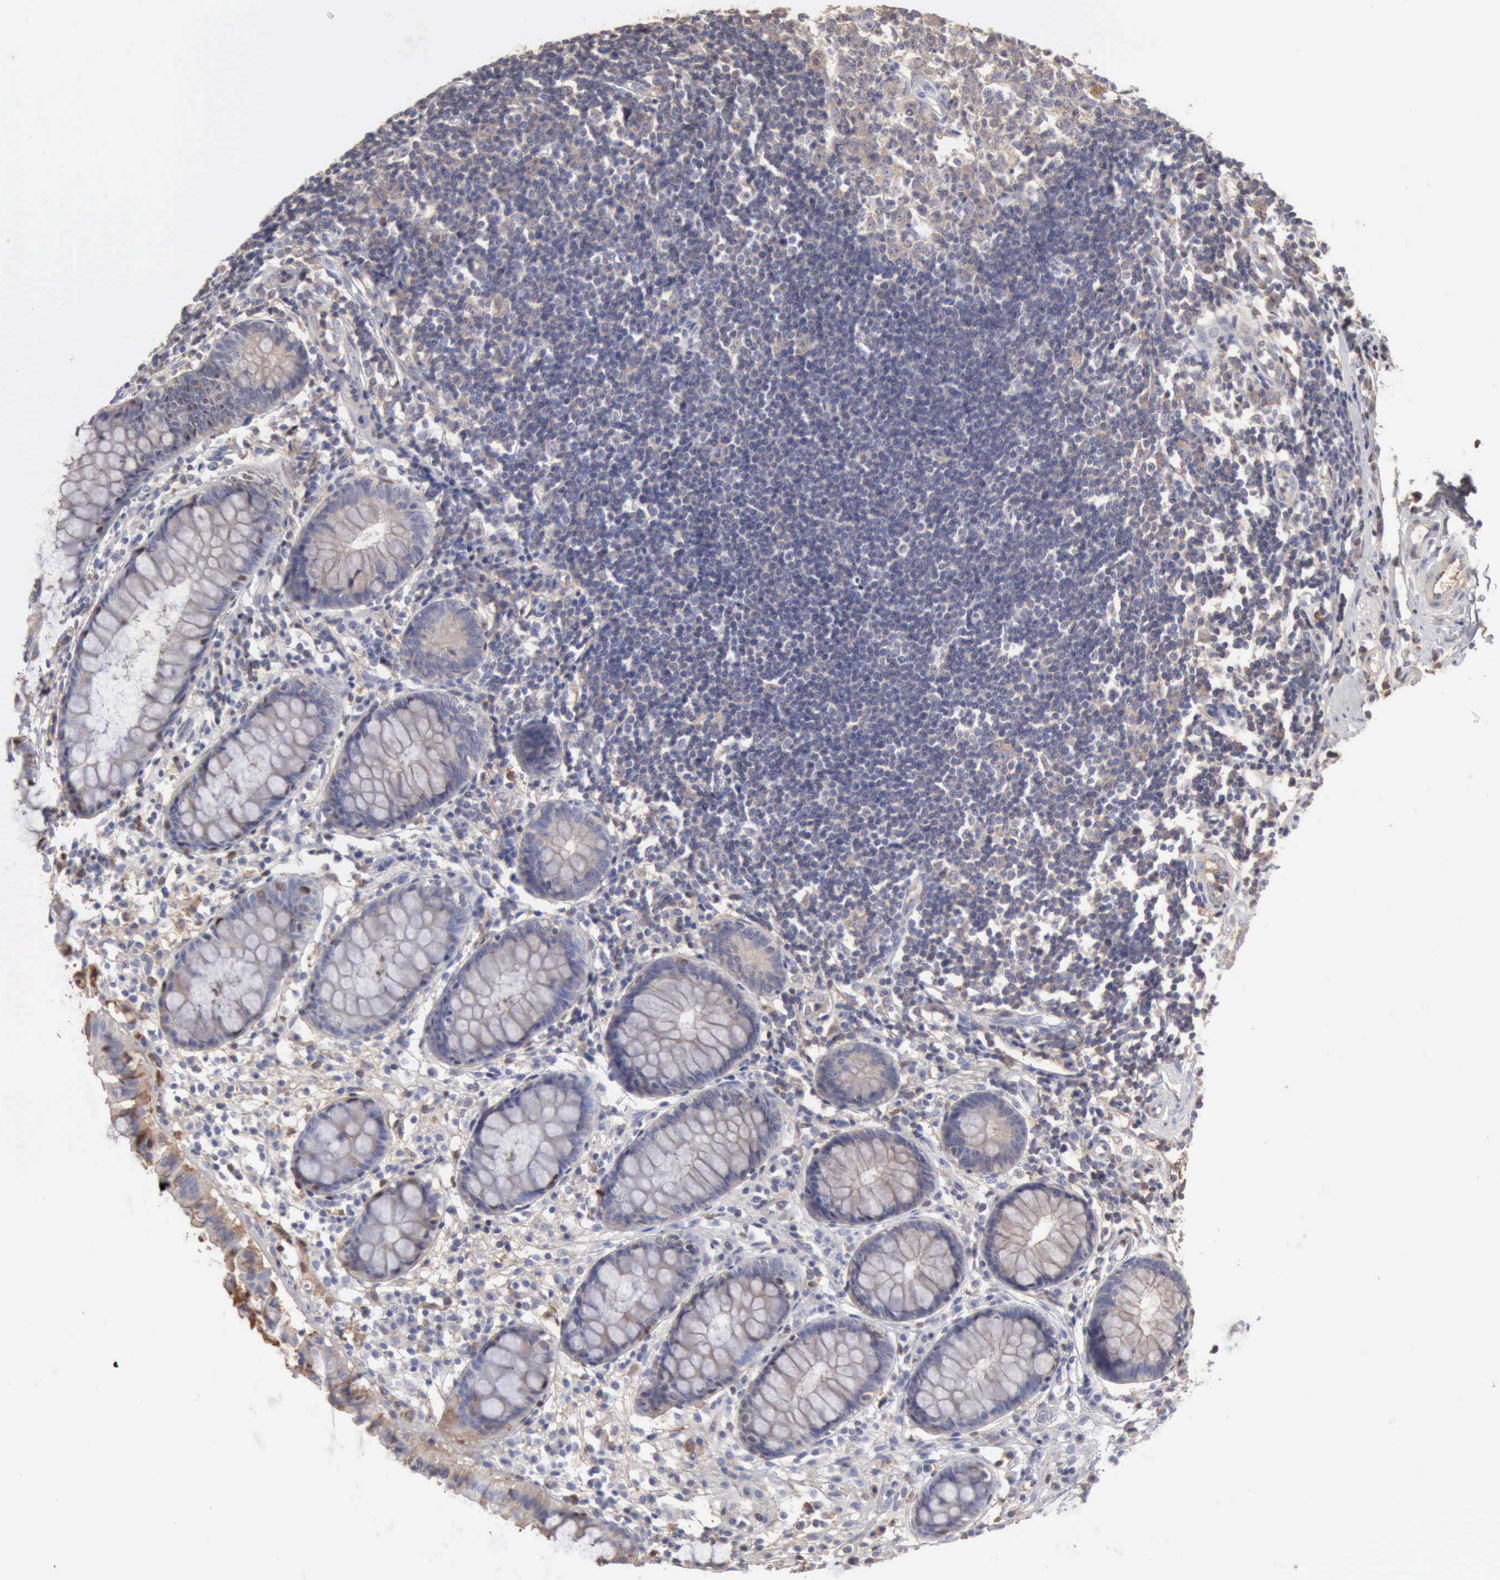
{"staining": {"intensity": "moderate", "quantity": "<25%", "location": "cytoplasmic/membranous"}, "tissue": "rectum", "cell_type": "Glandular cells", "image_type": "normal", "snomed": [{"axis": "morphology", "description": "Normal tissue, NOS"}, {"axis": "topography", "description": "Rectum"}], "caption": "DAB immunohistochemical staining of unremarkable human rectum demonstrates moderate cytoplasmic/membranous protein expression in about <25% of glandular cells. (IHC, brightfield microscopy, high magnification).", "gene": "SERPINA1", "patient": {"sex": "female", "age": 66}}